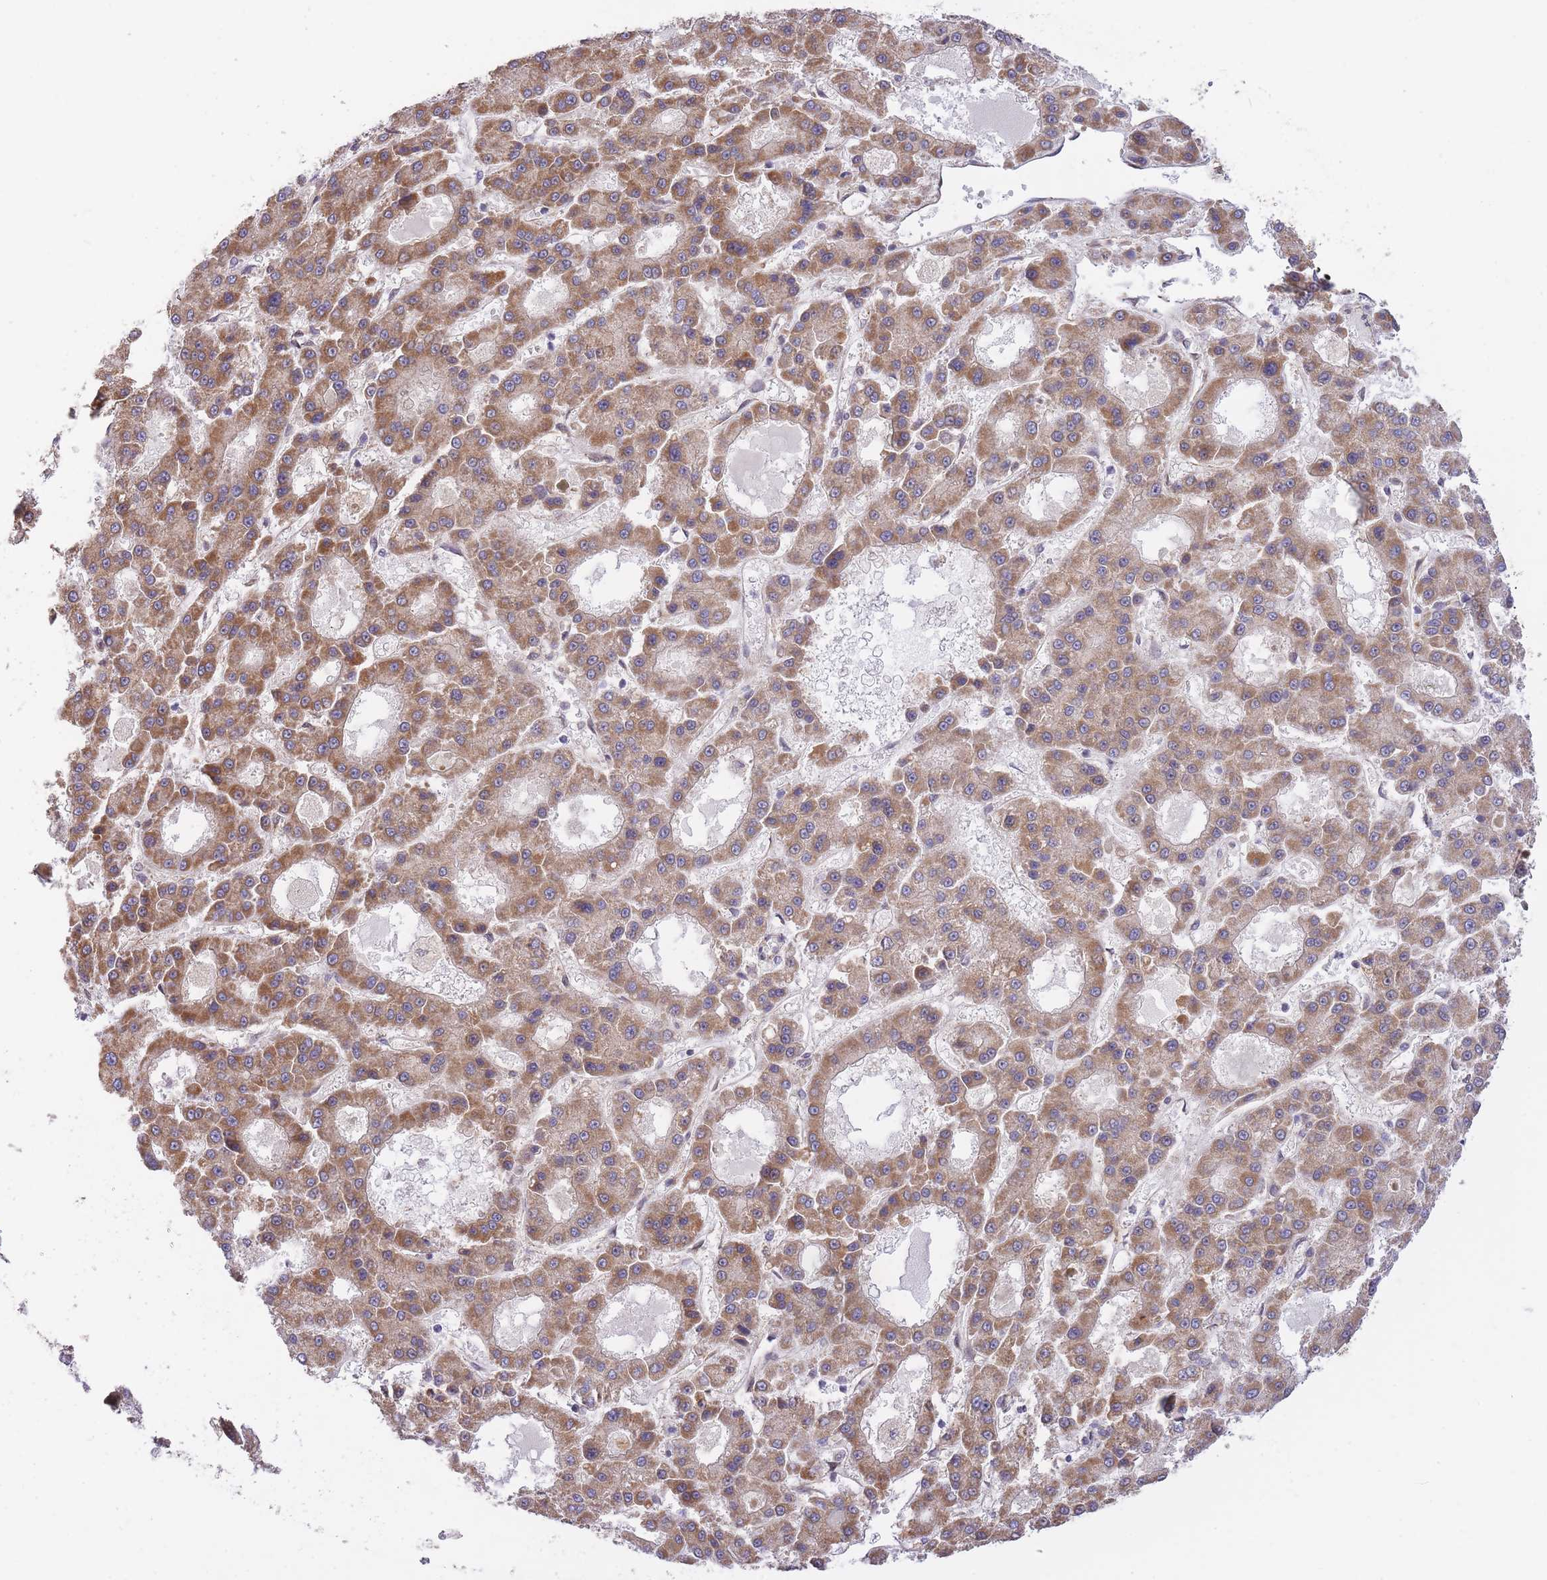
{"staining": {"intensity": "moderate", "quantity": ">75%", "location": "cytoplasmic/membranous"}, "tissue": "liver cancer", "cell_type": "Tumor cells", "image_type": "cancer", "snomed": [{"axis": "morphology", "description": "Carcinoma, Hepatocellular, NOS"}, {"axis": "topography", "description": "Liver"}], "caption": "This micrograph demonstrates immunohistochemistry staining of liver cancer (hepatocellular carcinoma), with medium moderate cytoplasmic/membranous expression in approximately >75% of tumor cells.", "gene": "EXOSC8", "patient": {"sex": "male", "age": 70}}